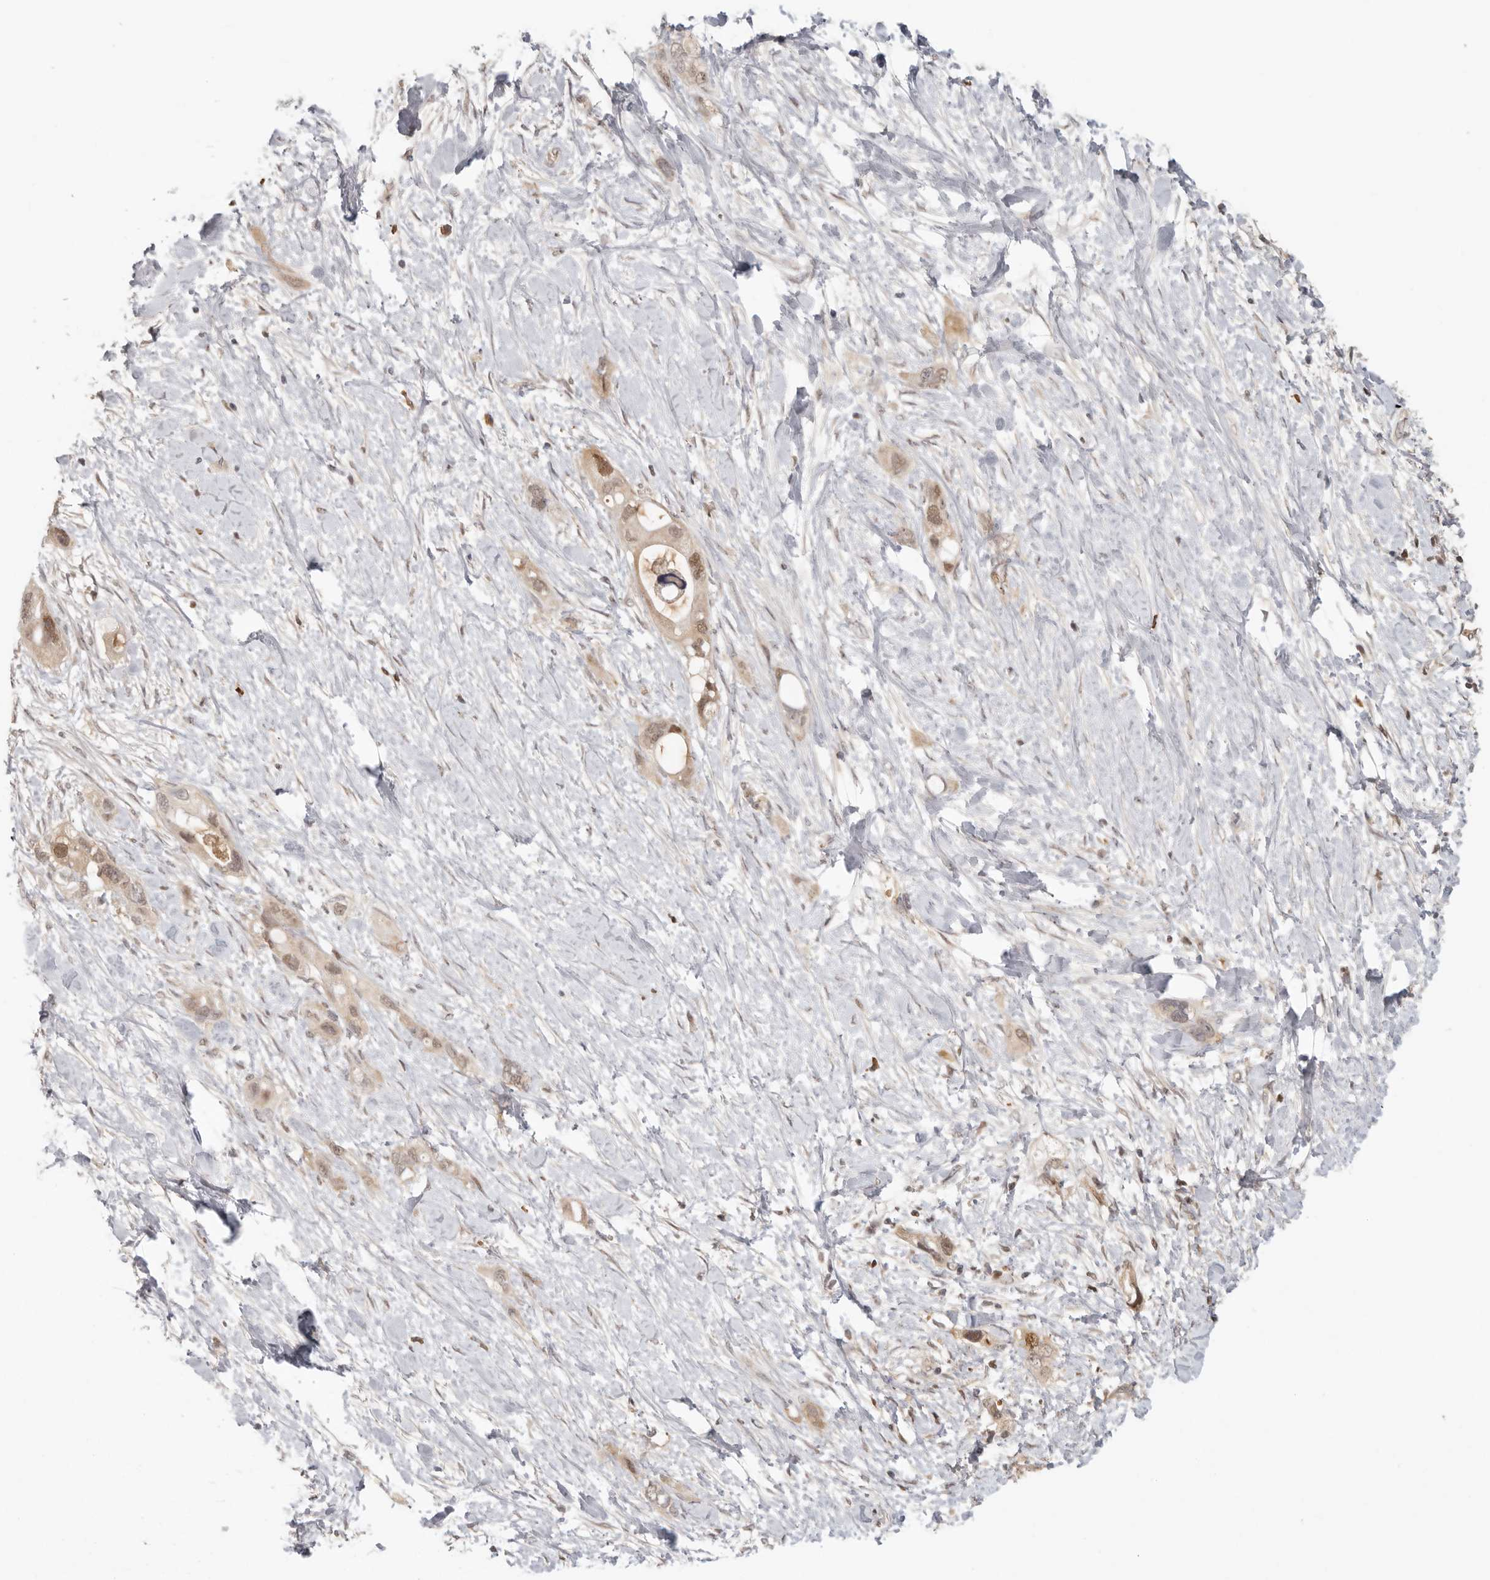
{"staining": {"intensity": "weak", "quantity": ">75%", "location": "nuclear"}, "tissue": "pancreatic cancer", "cell_type": "Tumor cells", "image_type": "cancer", "snomed": [{"axis": "morphology", "description": "Adenocarcinoma, NOS"}, {"axis": "topography", "description": "Pancreas"}], "caption": "Immunohistochemistry histopathology image of neoplastic tissue: adenocarcinoma (pancreatic) stained using immunohistochemistry (IHC) exhibits low levels of weak protein expression localized specifically in the nuclear of tumor cells, appearing as a nuclear brown color.", "gene": "PSMA5", "patient": {"sex": "female", "age": 56}}